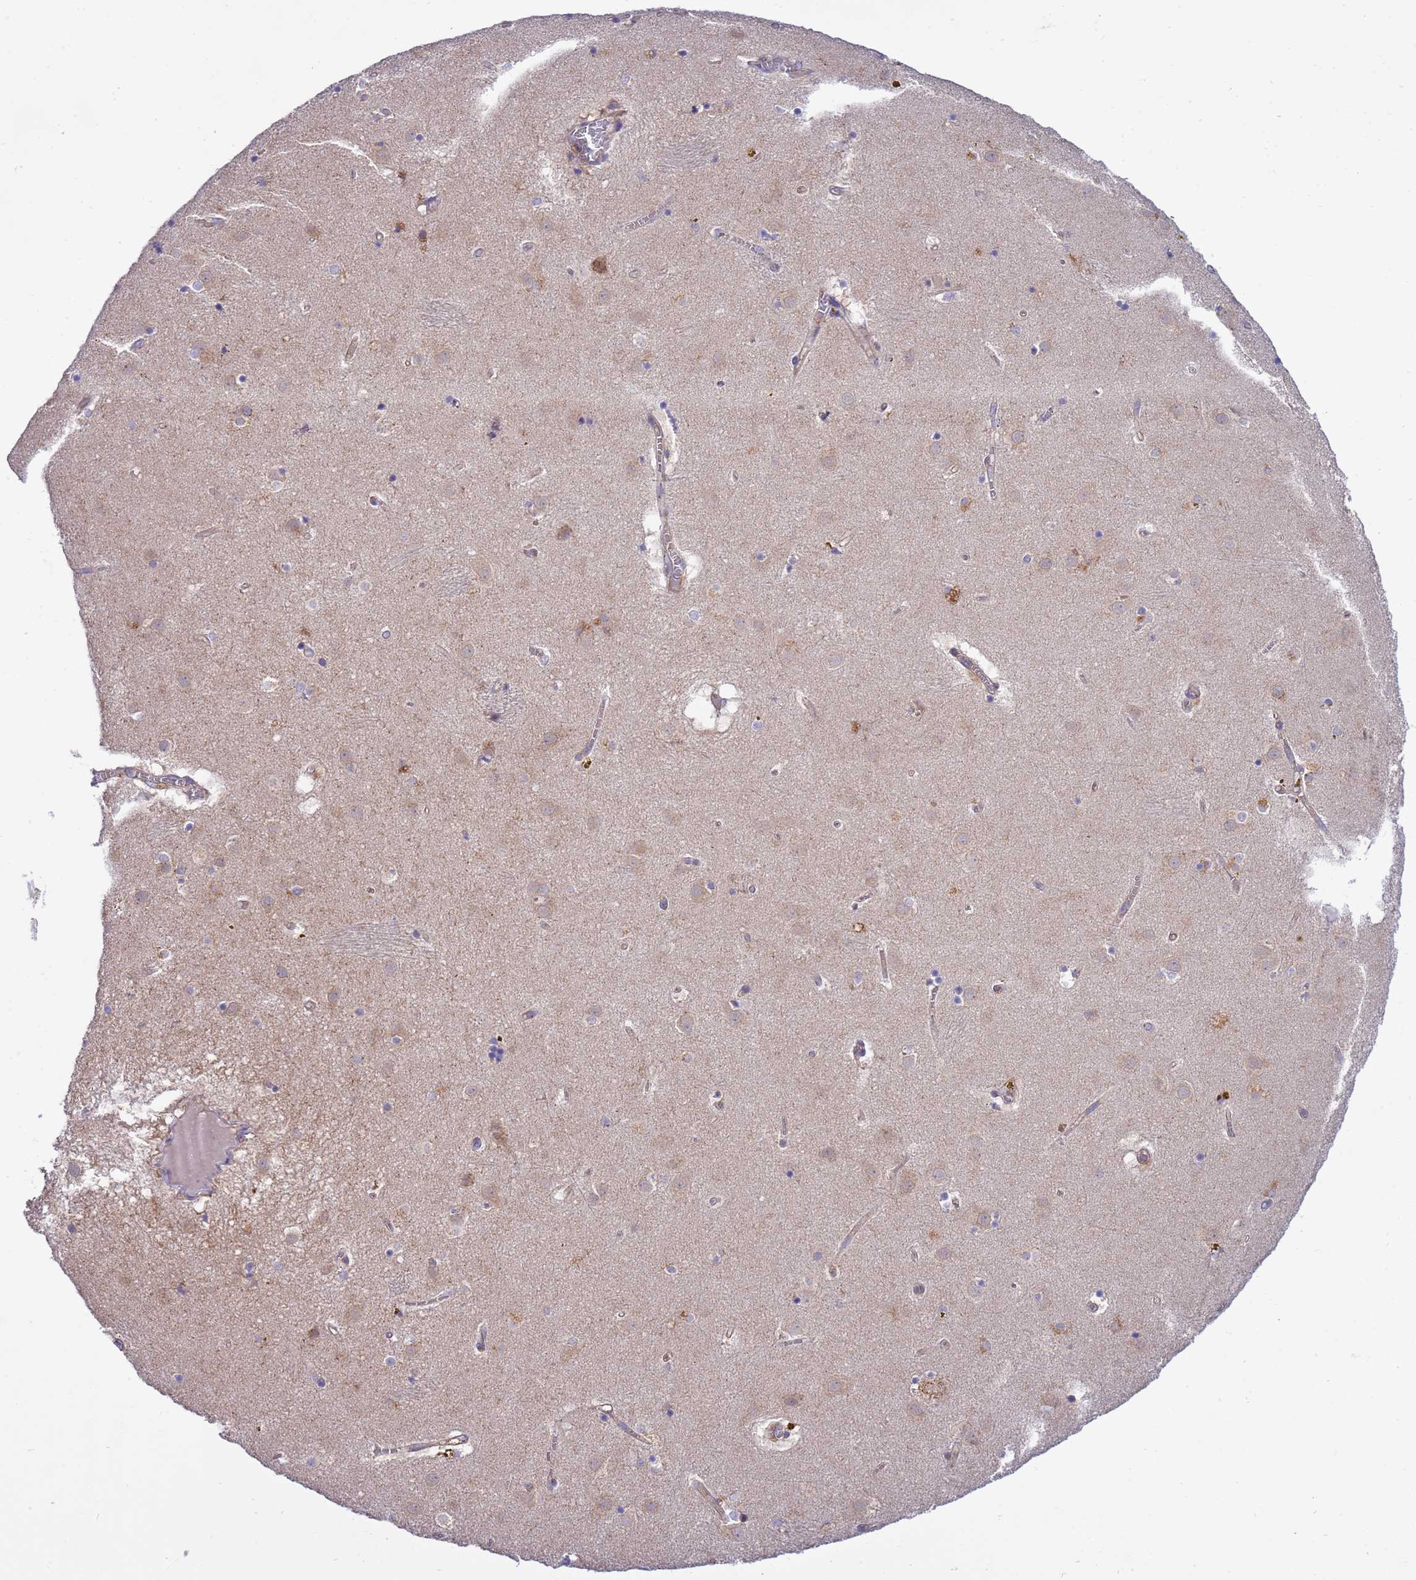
{"staining": {"intensity": "weak", "quantity": "<25%", "location": "cytoplasmic/membranous"}, "tissue": "caudate", "cell_type": "Glial cells", "image_type": "normal", "snomed": [{"axis": "morphology", "description": "Normal tissue, NOS"}, {"axis": "topography", "description": "Lateral ventricle wall"}], "caption": "DAB (3,3'-diaminobenzidine) immunohistochemical staining of benign caudate exhibits no significant staining in glial cells.", "gene": "ANAPC1", "patient": {"sex": "male", "age": 70}}